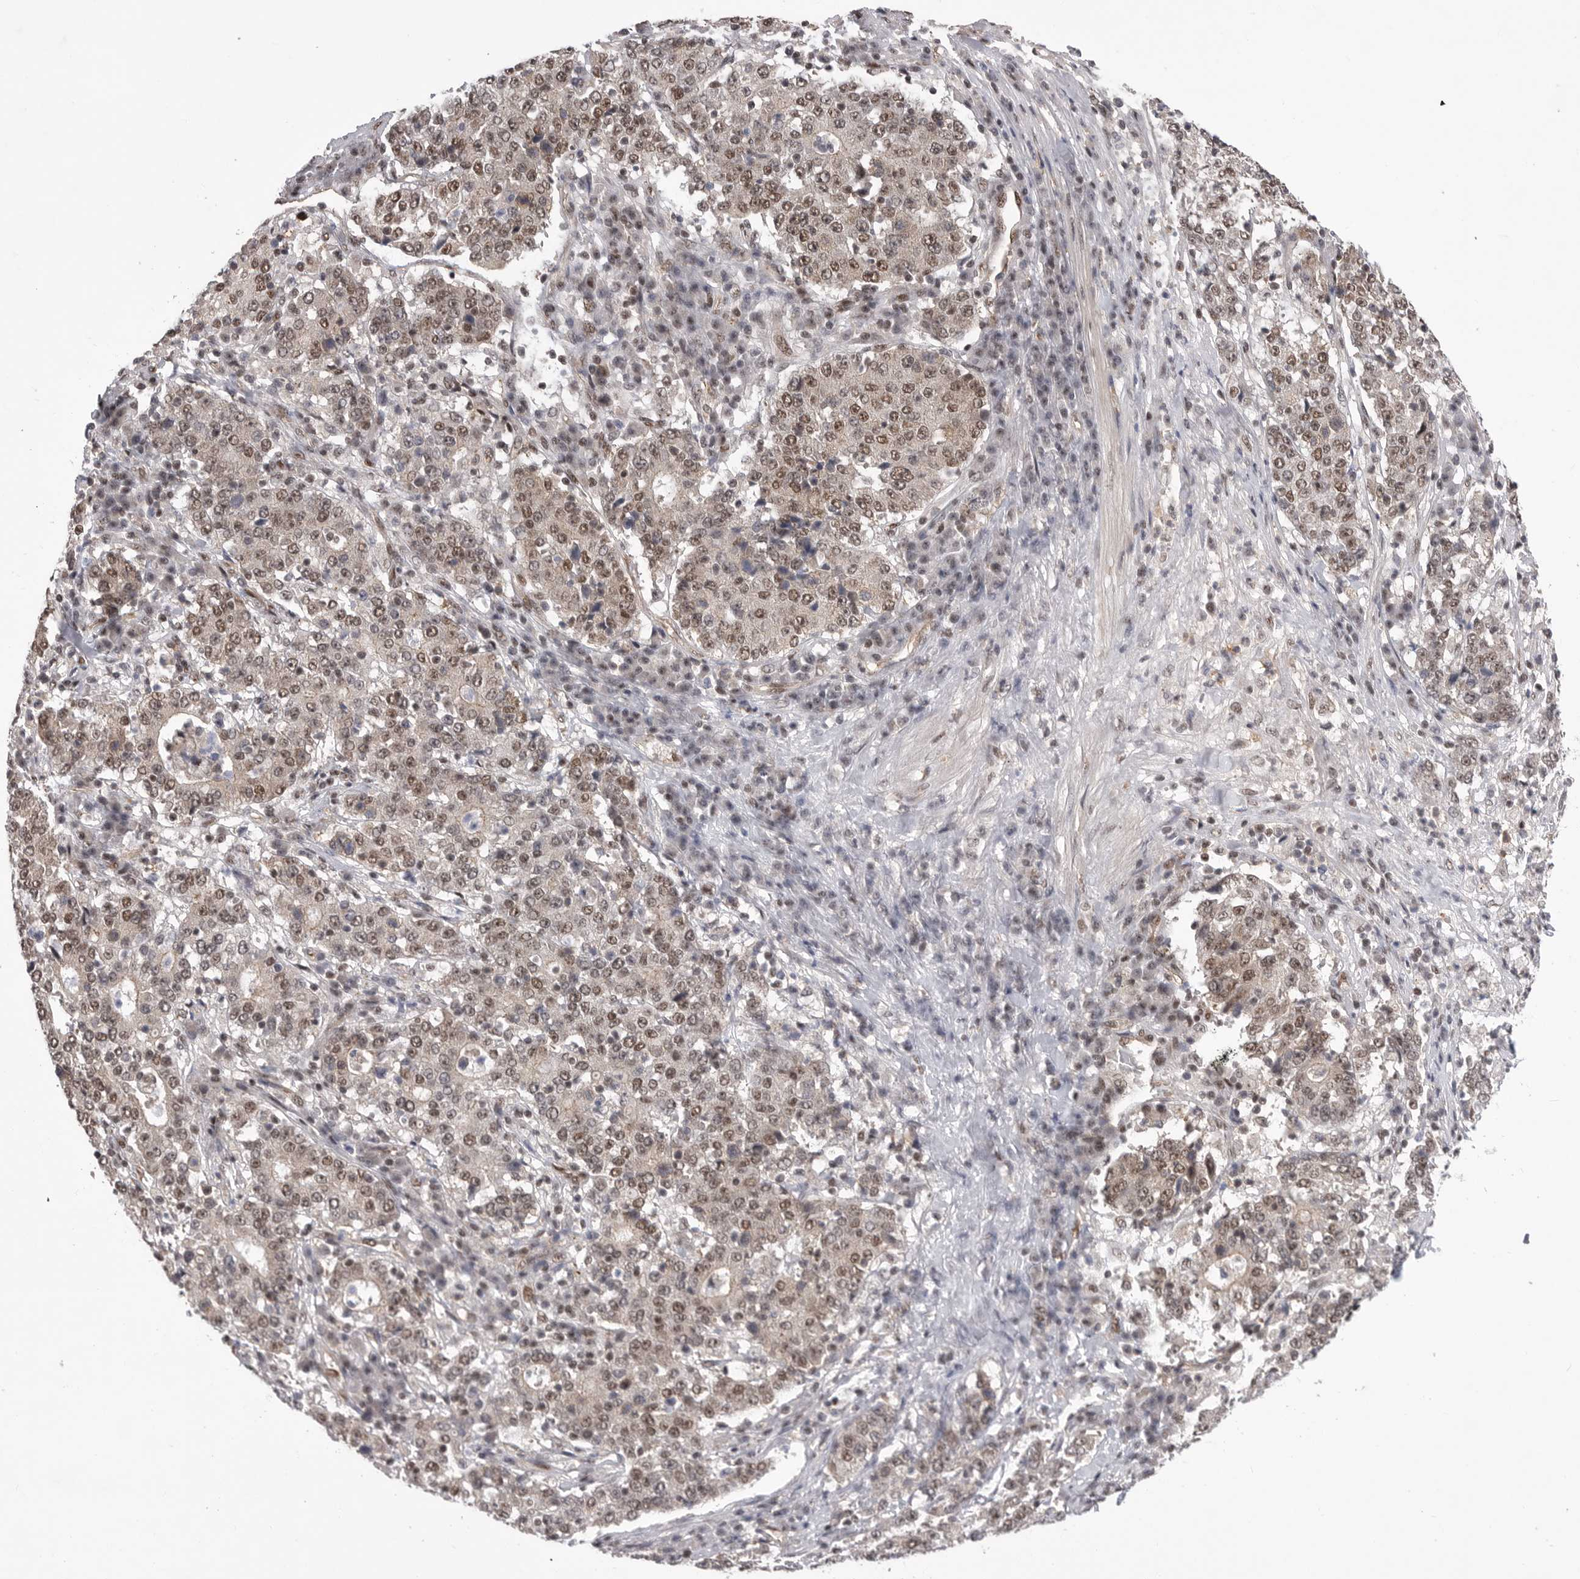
{"staining": {"intensity": "moderate", "quantity": ">75%", "location": "nuclear"}, "tissue": "stomach cancer", "cell_type": "Tumor cells", "image_type": "cancer", "snomed": [{"axis": "morphology", "description": "Adenocarcinoma, NOS"}, {"axis": "topography", "description": "Stomach"}], "caption": "Stomach adenocarcinoma stained with a protein marker displays moderate staining in tumor cells.", "gene": "PPP1R8", "patient": {"sex": "male", "age": 59}}